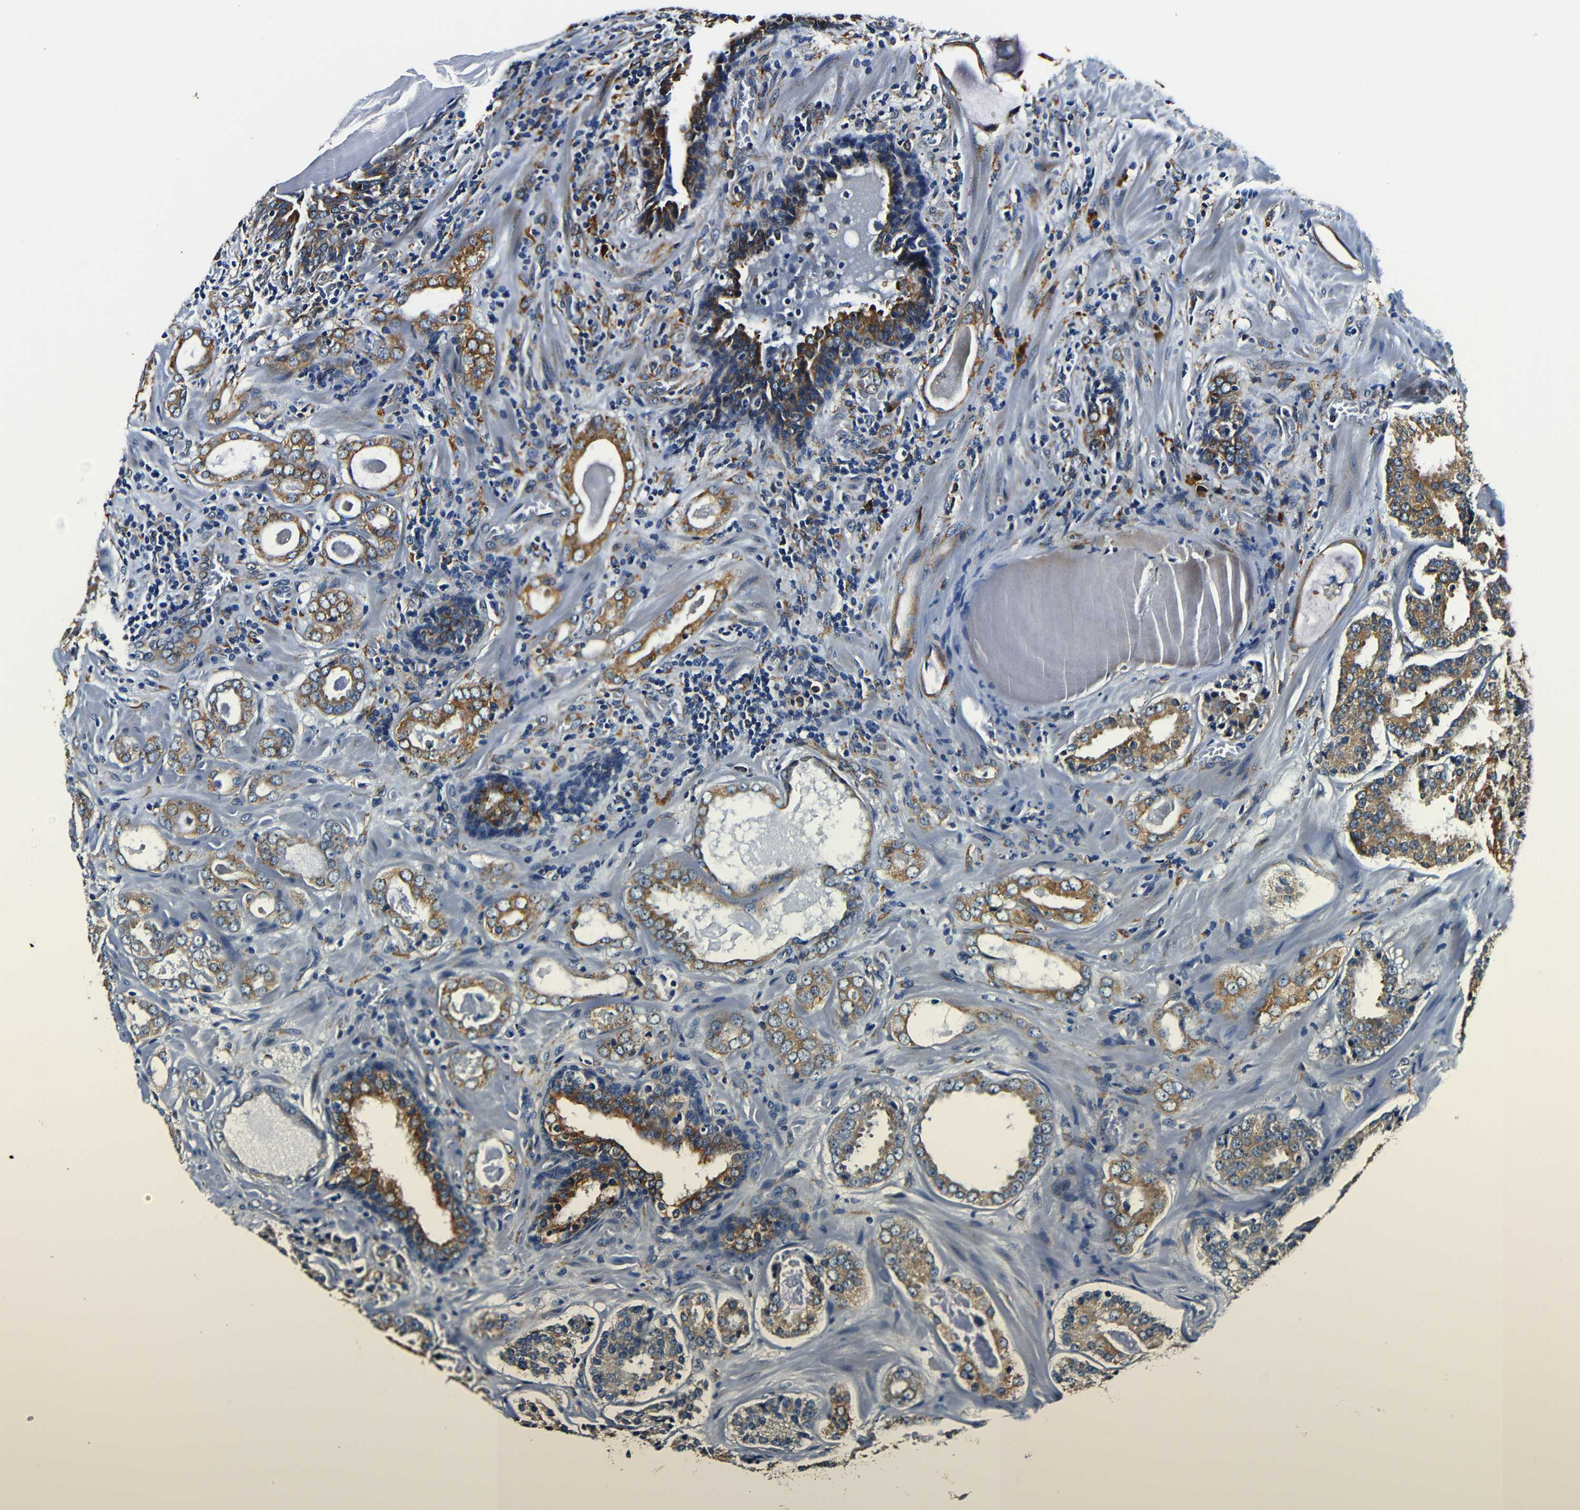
{"staining": {"intensity": "moderate", "quantity": ">75%", "location": "cytoplasmic/membranous"}, "tissue": "prostate cancer", "cell_type": "Tumor cells", "image_type": "cancer", "snomed": [{"axis": "morphology", "description": "Adenocarcinoma, High grade"}, {"axis": "topography", "description": "Prostate"}], "caption": "IHC of human prostate adenocarcinoma (high-grade) shows medium levels of moderate cytoplasmic/membranous positivity in approximately >75% of tumor cells.", "gene": "RRBP1", "patient": {"sex": "male", "age": 60}}